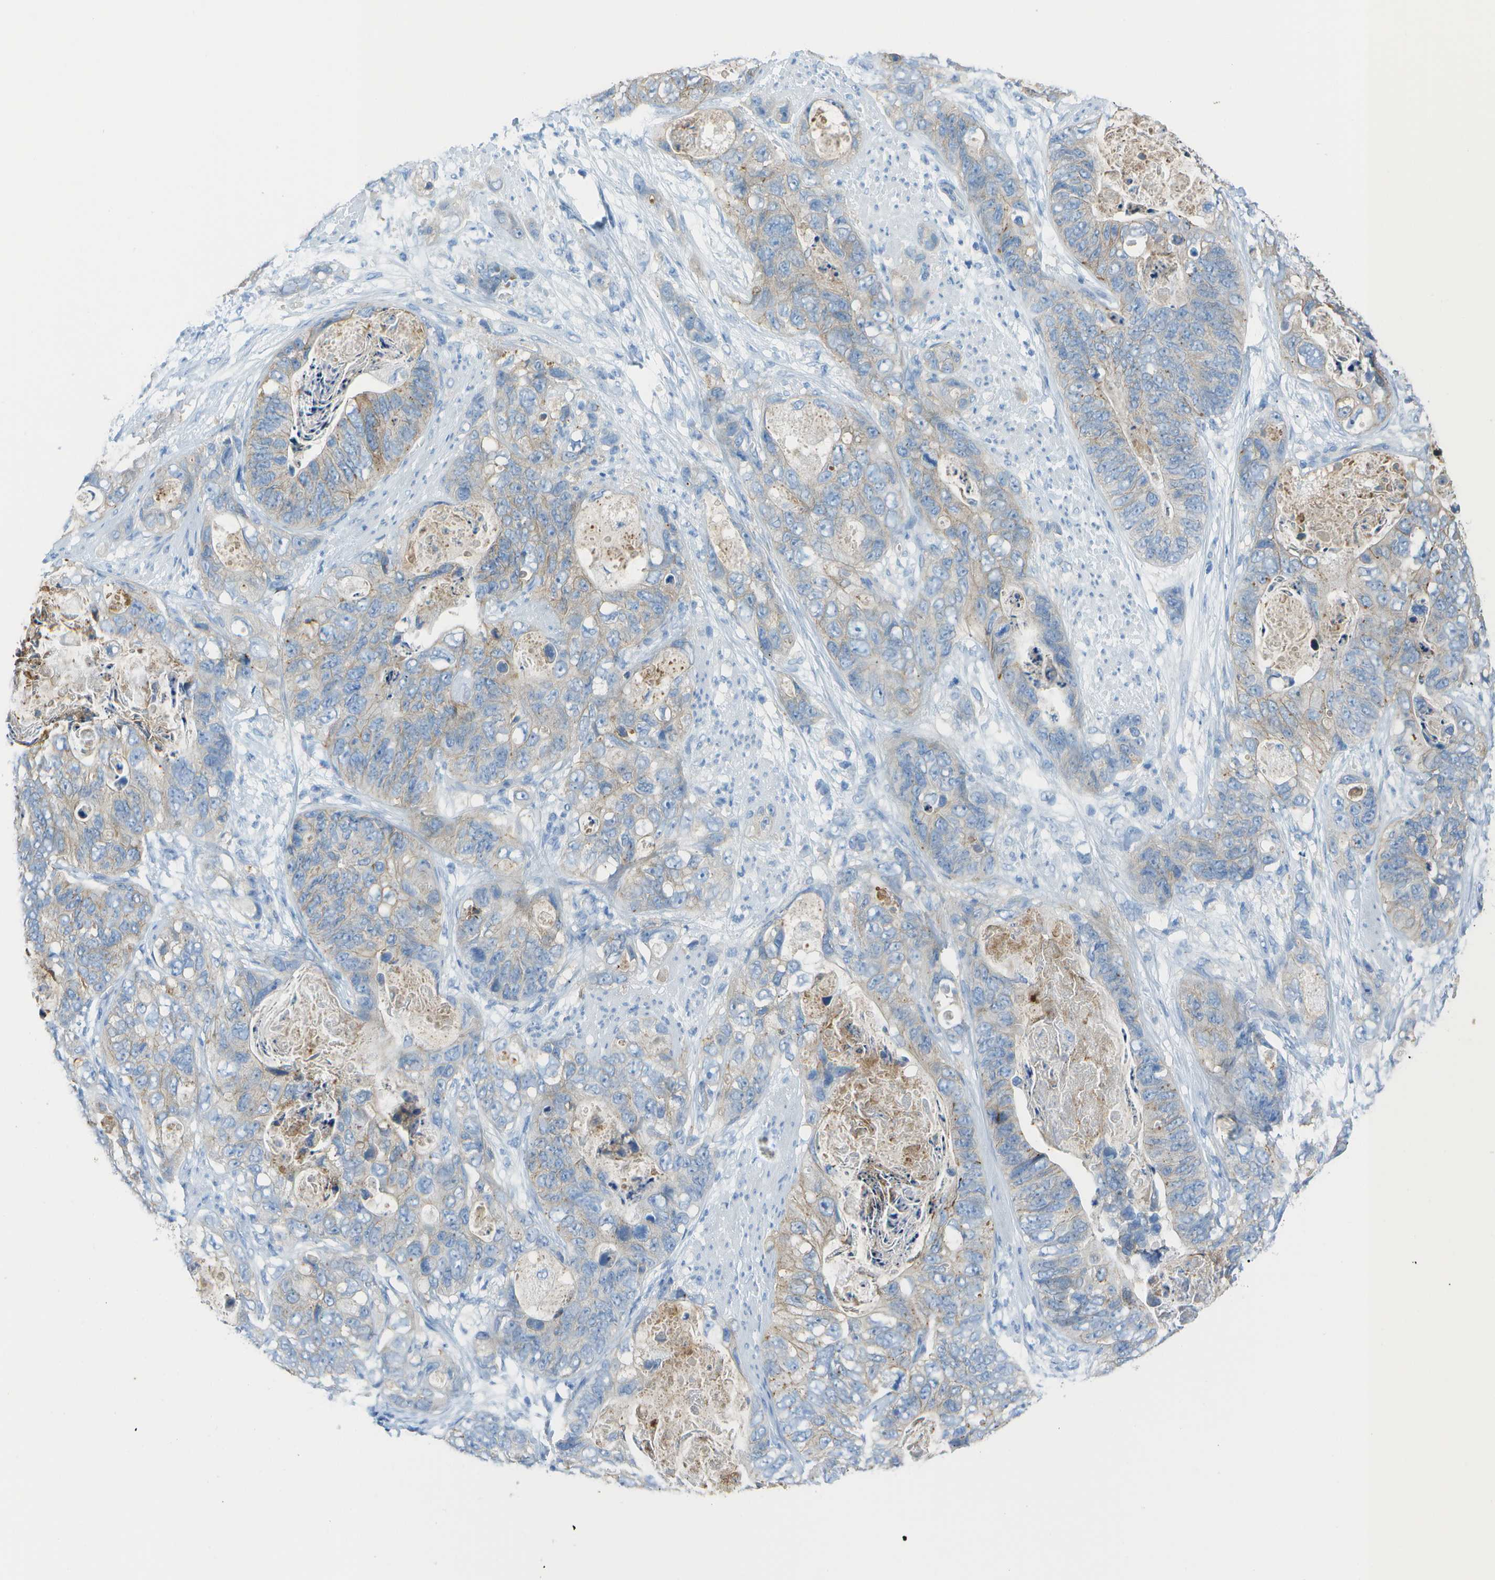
{"staining": {"intensity": "negative", "quantity": "none", "location": "none"}, "tissue": "stomach cancer", "cell_type": "Tumor cells", "image_type": "cancer", "snomed": [{"axis": "morphology", "description": "Adenocarcinoma, NOS"}, {"axis": "topography", "description": "Stomach"}], "caption": "High power microscopy histopathology image of an IHC histopathology image of stomach adenocarcinoma, revealing no significant staining in tumor cells.", "gene": "CD46", "patient": {"sex": "female", "age": 89}}